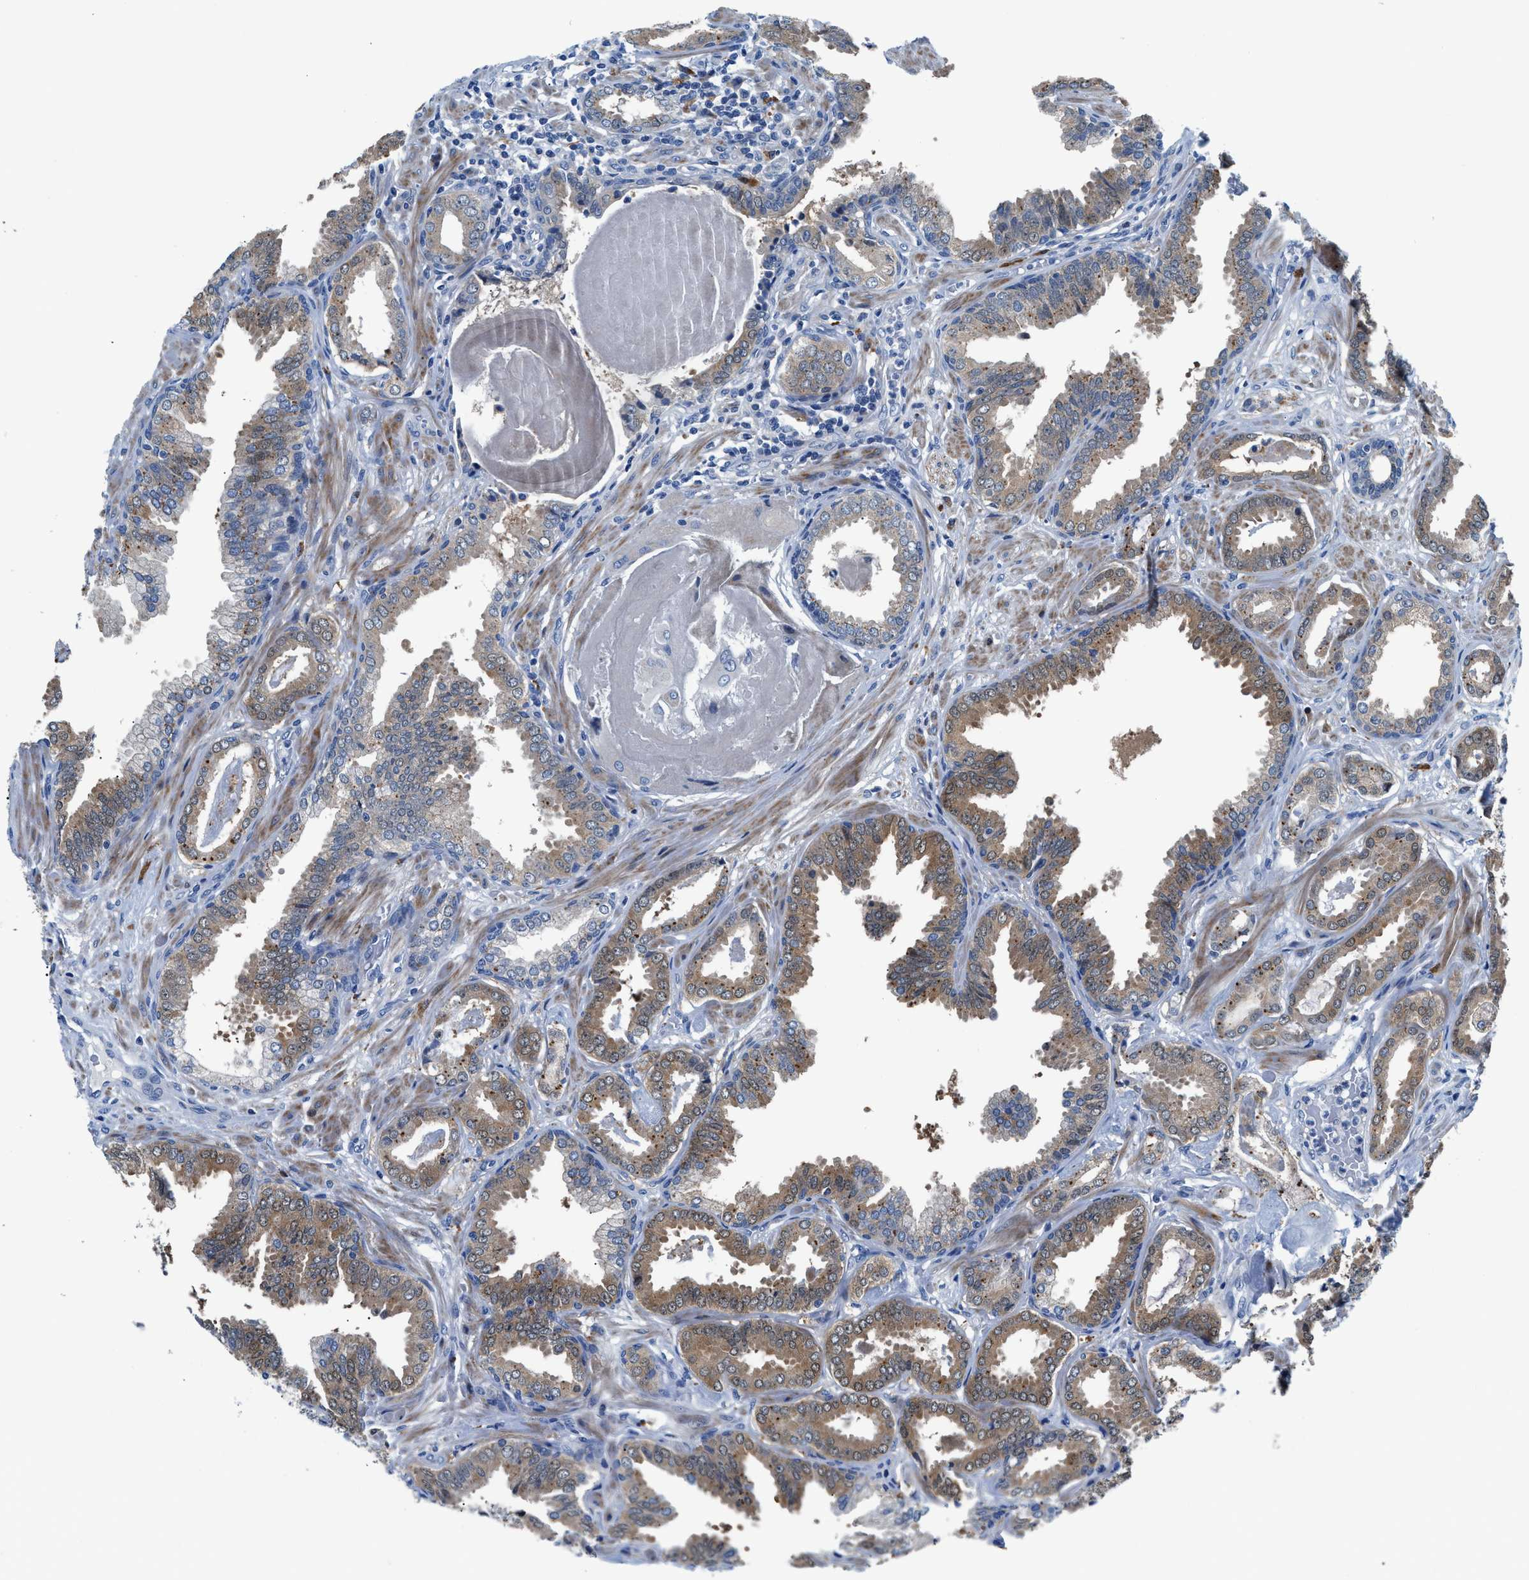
{"staining": {"intensity": "moderate", "quantity": ">75%", "location": "cytoplasmic/membranous"}, "tissue": "prostate cancer", "cell_type": "Tumor cells", "image_type": "cancer", "snomed": [{"axis": "morphology", "description": "Adenocarcinoma, Low grade"}, {"axis": "topography", "description": "Prostate"}], "caption": "Immunohistochemical staining of human prostate cancer (adenocarcinoma (low-grade)) exhibits moderate cytoplasmic/membranous protein staining in about >75% of tumor cells. The protein of interest is stained brown, and the nuclei are stained in blue (DAB IHC with brightfield microscopy, high magnification).", "gene": "UAP1", "patient": {"sex": "male", "age": 53}}